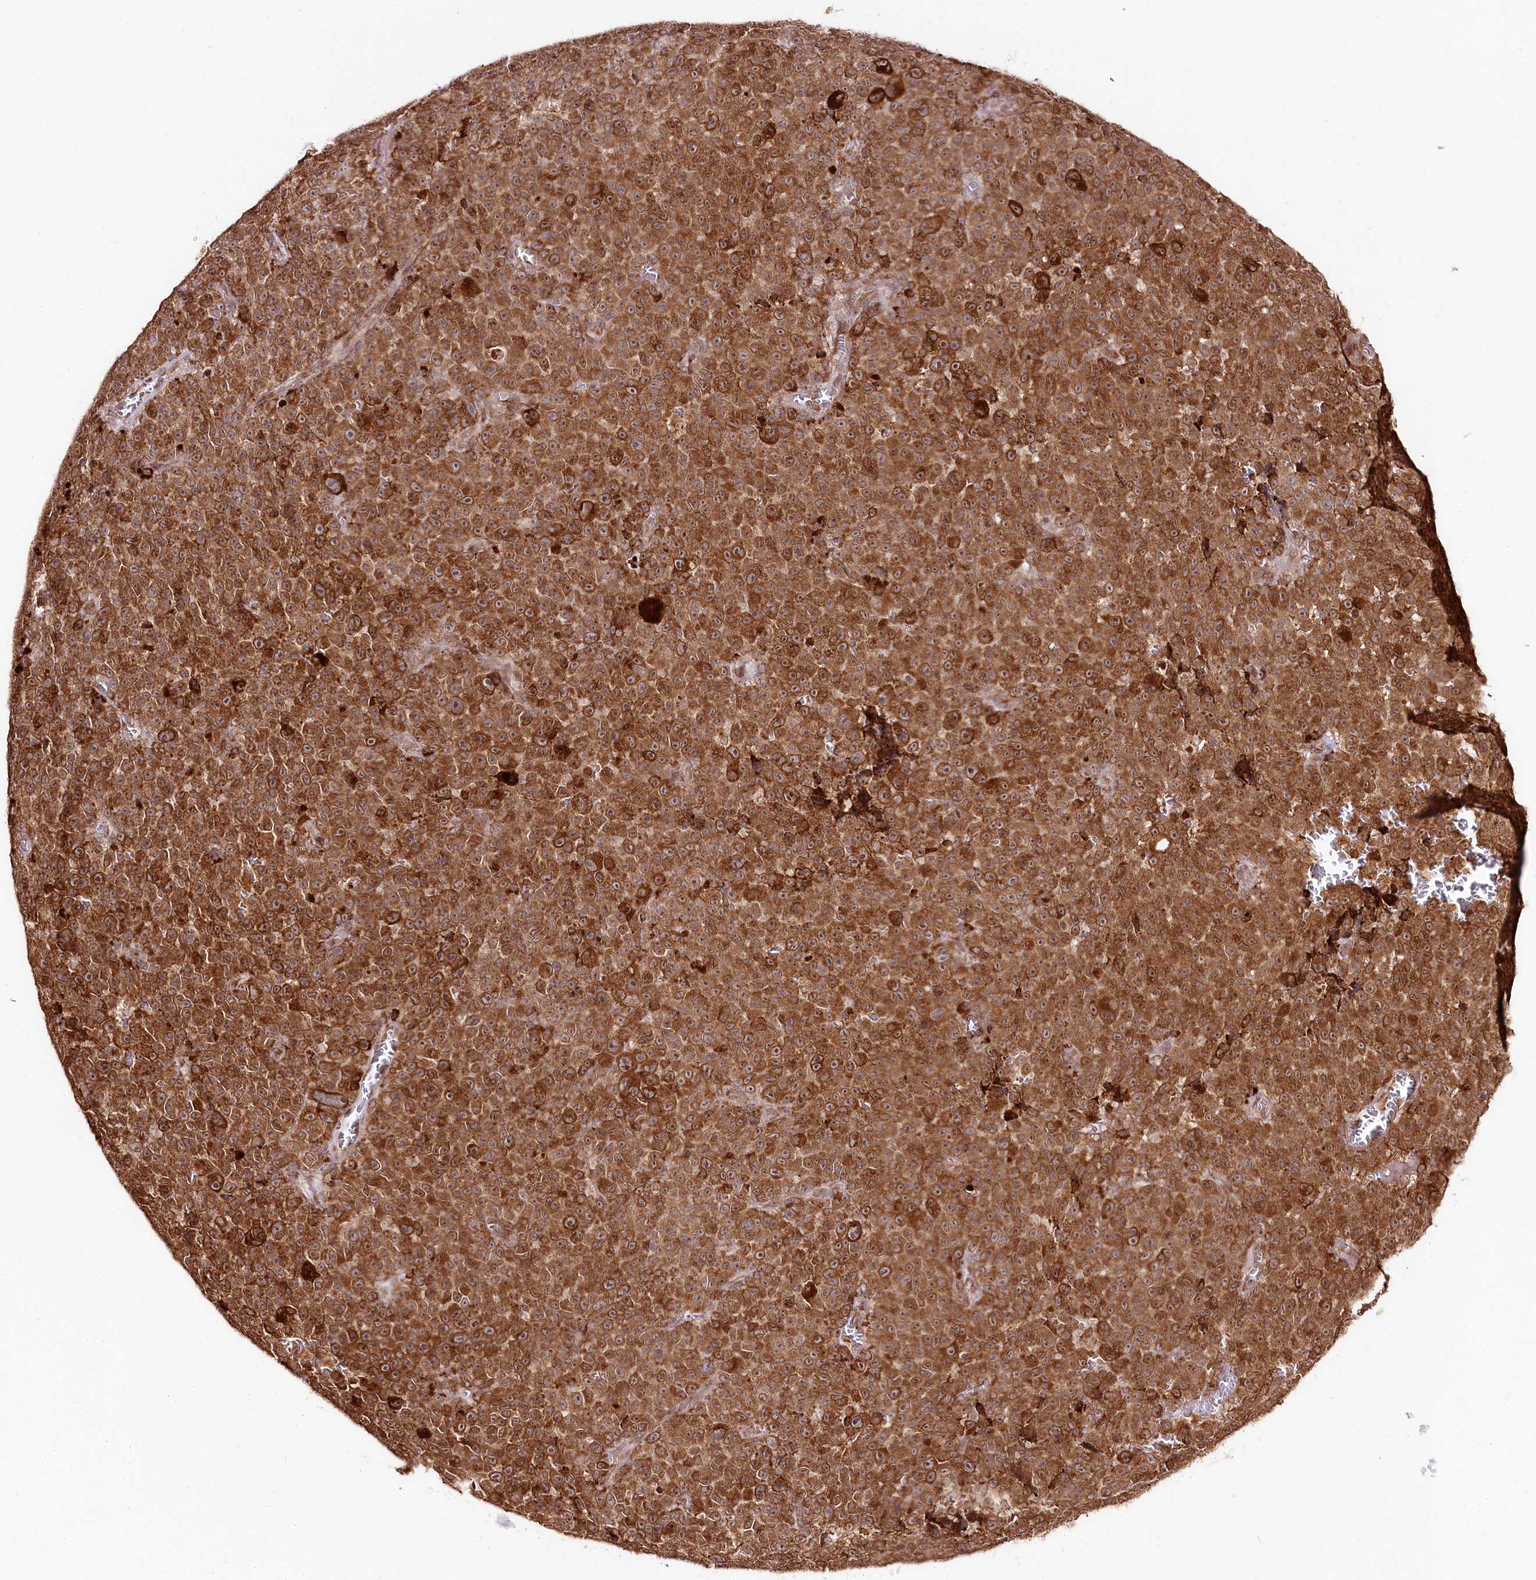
{"staining": {"intensity": "strong", "quantity": ">75%", "location": "cytoplasmic/membranous"}, "tissue": "melanoma", "cell_type": "Tumor cells", "image_type": "cancer", "snomed": [{"axis": "morphology", "description": "Malignant melanoma, NOS"}, {"axis": "topography", "description": "Skin"}], "caption": "Human malignant melanoma stained with a brown dye displays strong cytoplasmic/membranous positive positivity in about >75% of tumor cells.", "gene": "ENSG00000144785", "patient": {"sex": "female", "age": 82}}